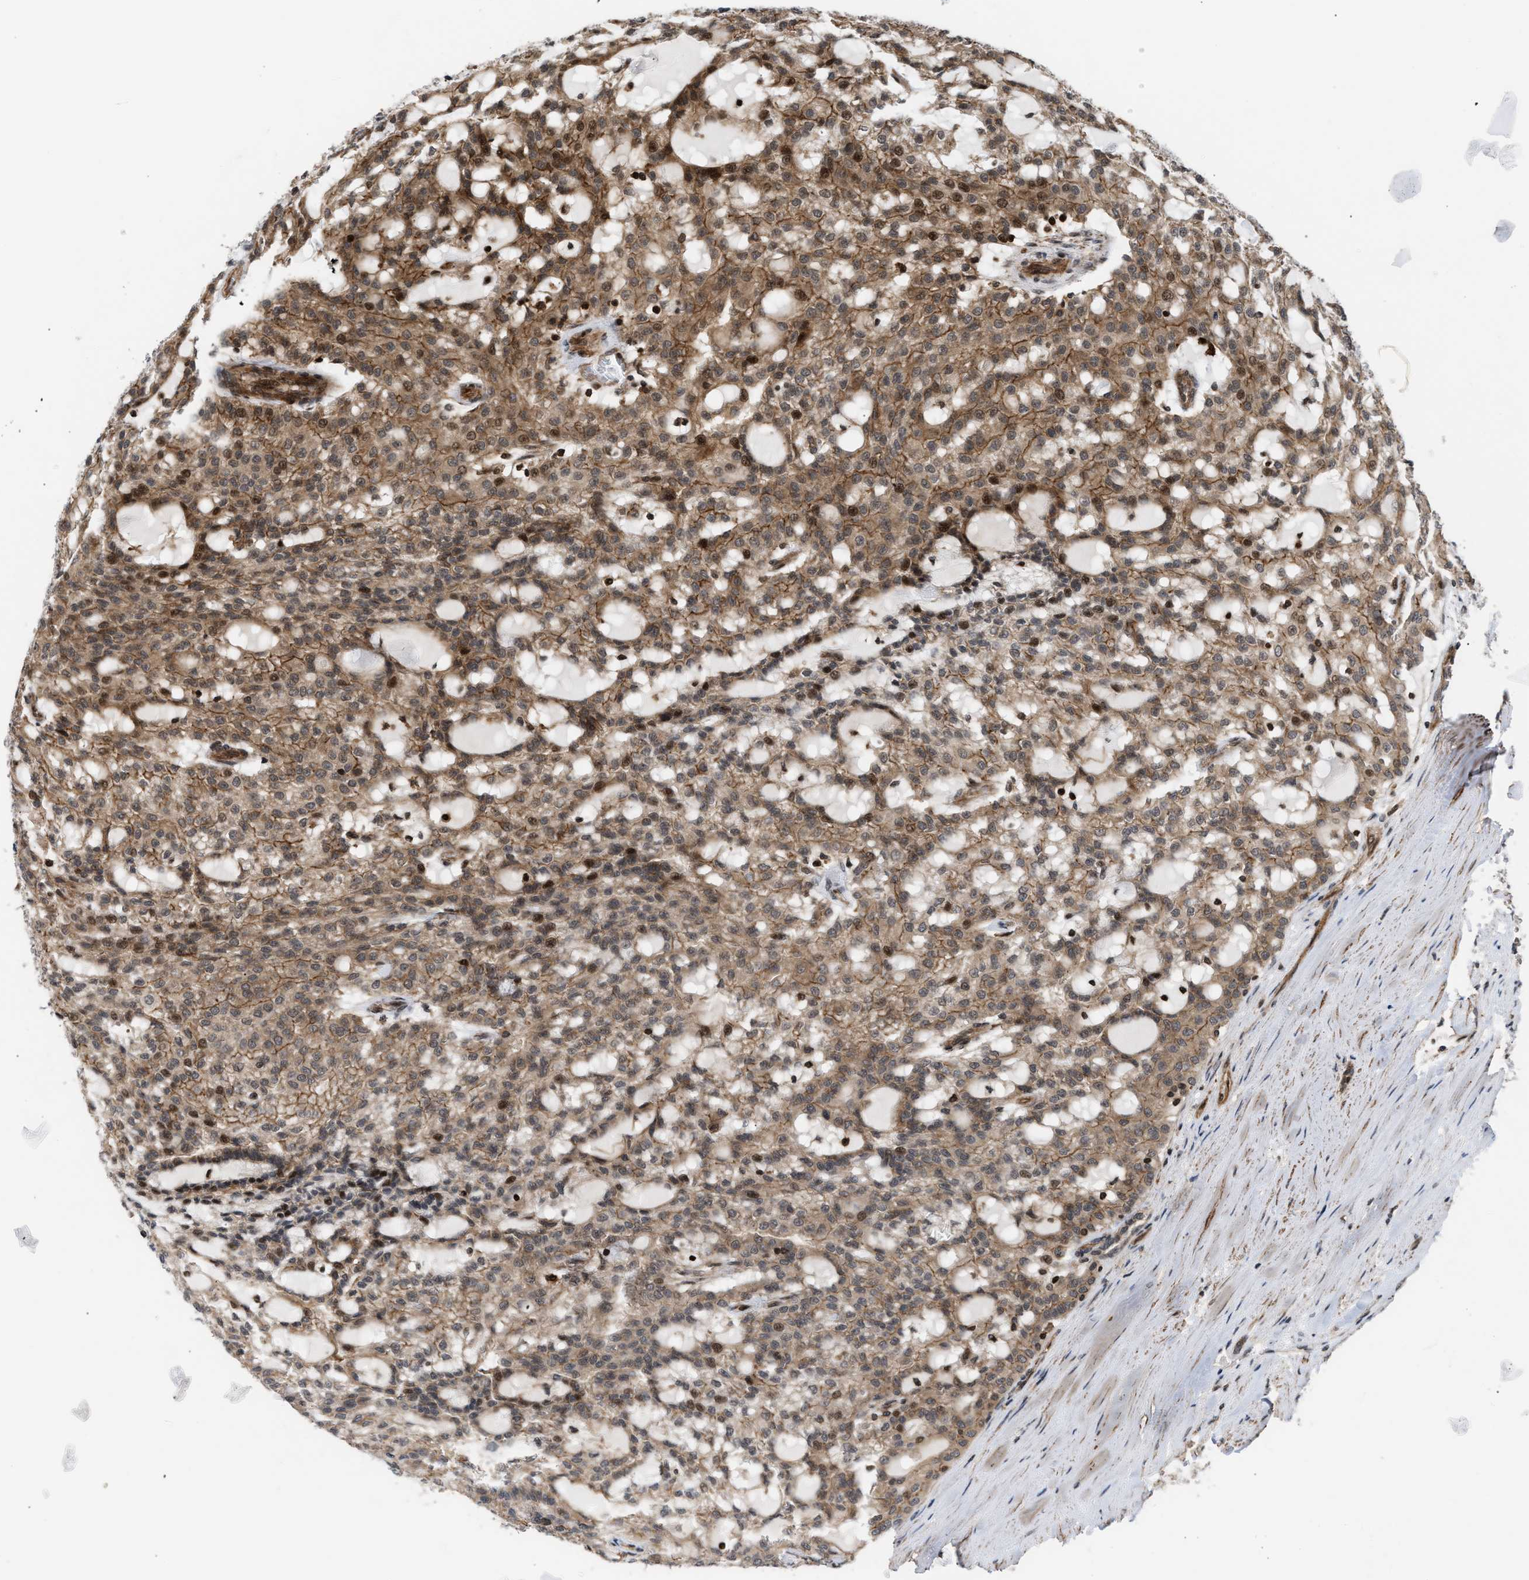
{"staining": {"intensity": "moderate", "quantity": ">75%", "location": "cytoplasmic/membranous,nuclear"}, "tissue": "renal cancer", "cell_type": "Tumor cells", "image_type": "cancer", "snomed": [{"axis": "morphology", "description": "Adenocarcinoma, NOS"}, {"axis": "topography", "description": "Kidney"}], "caption": "Approximately >75% of tumor cells in human renal cancer demonstrate moderate cytoplasmic/membranous and nuclear protein positivity as visualized by brown immunohistochemical staining.", "gene": "STAU2", "patient": {"sex": "male", "age": 63}}